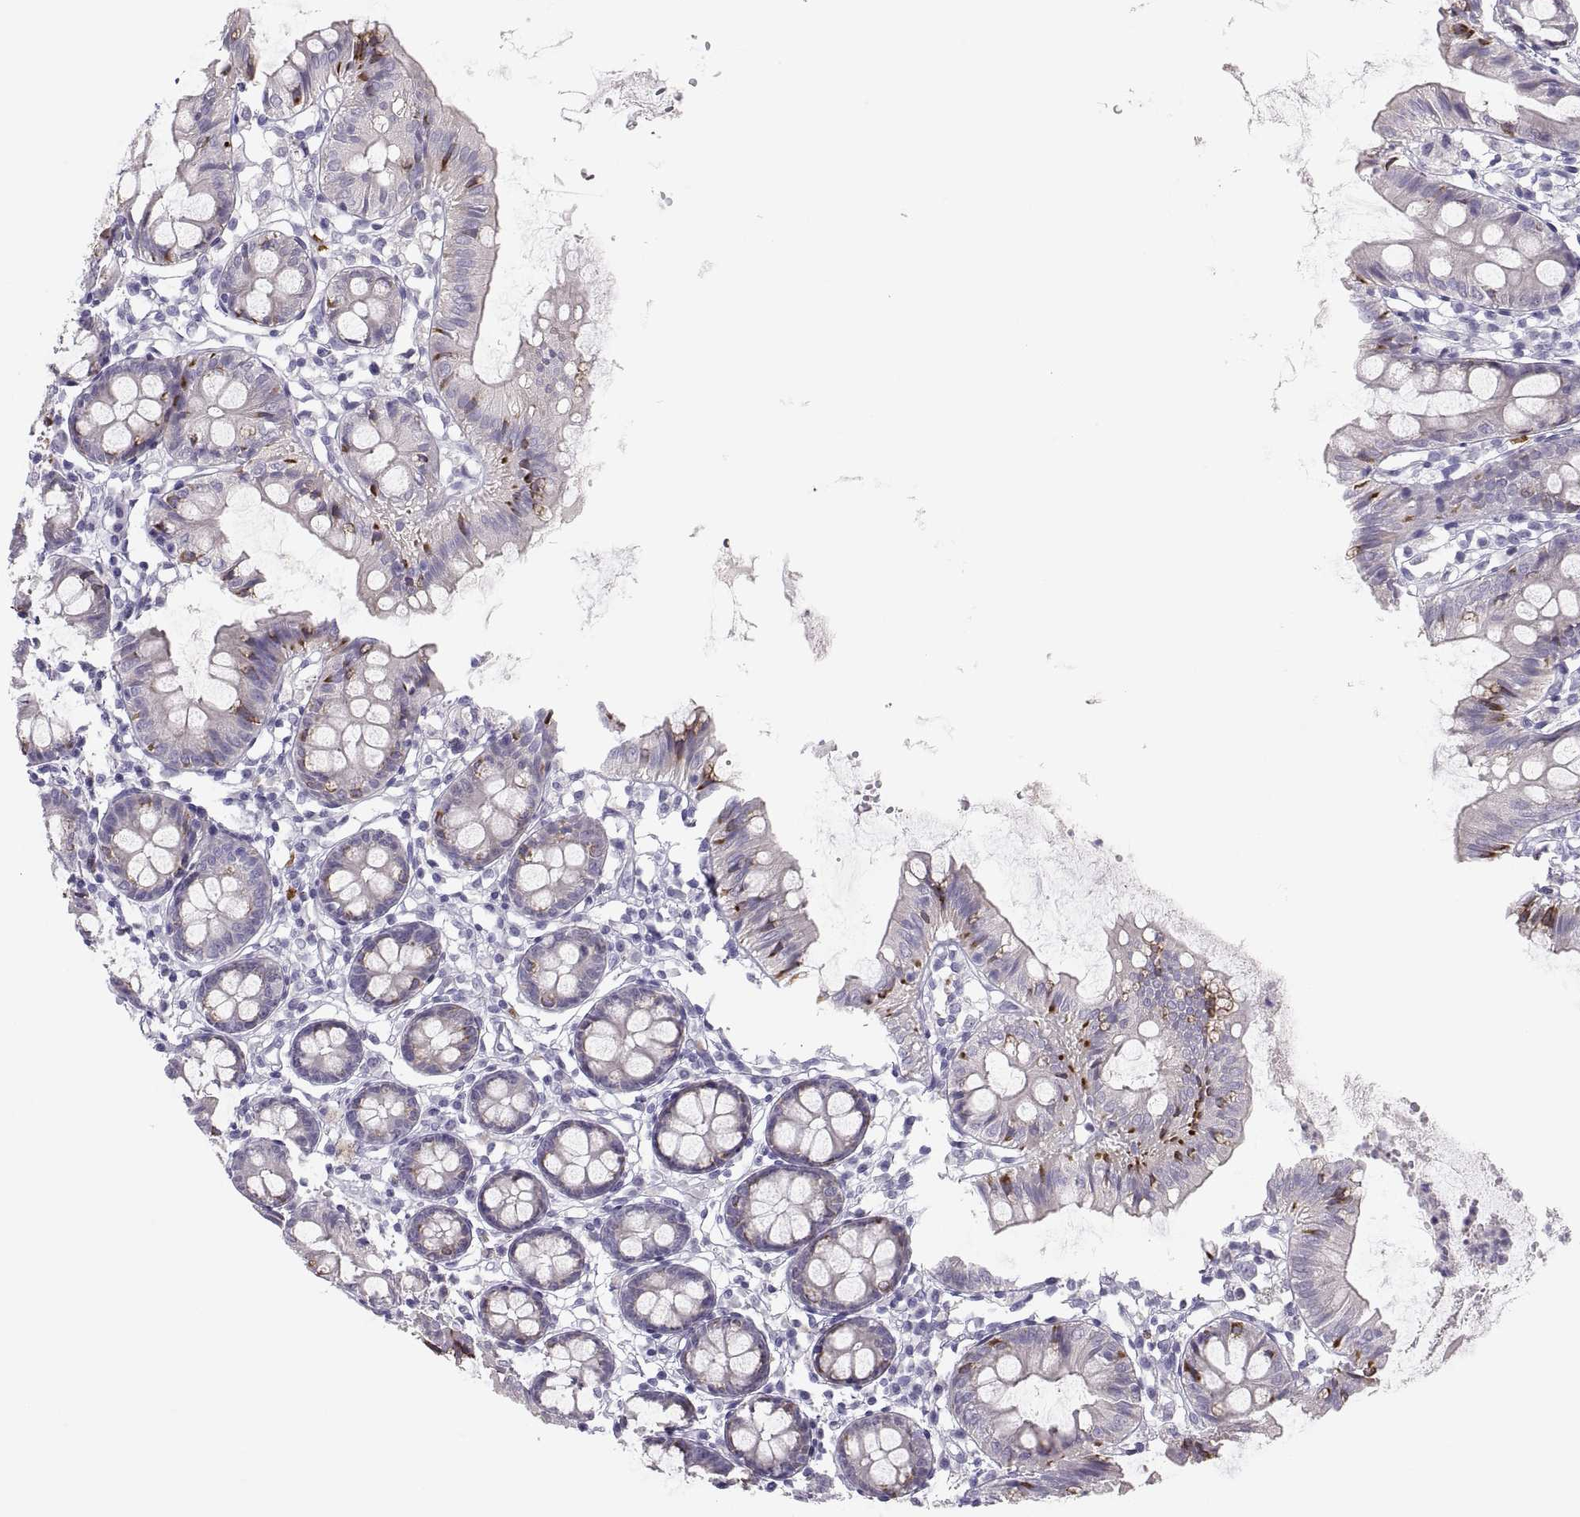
{"staining": {"intensity": "negative", "quantity": "none", "location": "none"}, "tissue": "colon", "cell_type": "Endothelial cells", "image_type": "normal", "snomed": [{"axis": "morphology", "description": "Normal tissue, NOS"}, {"axis": "topography", "description": "Colon"}], "caption": "Immunohistochemistry (IHC) micrograph of normal colon: human colon stained with DAB displays no significant protein positivity in endothelial cells.", "gene": "MAGEB2", "patient": {"sex": "female", "age": 84}}